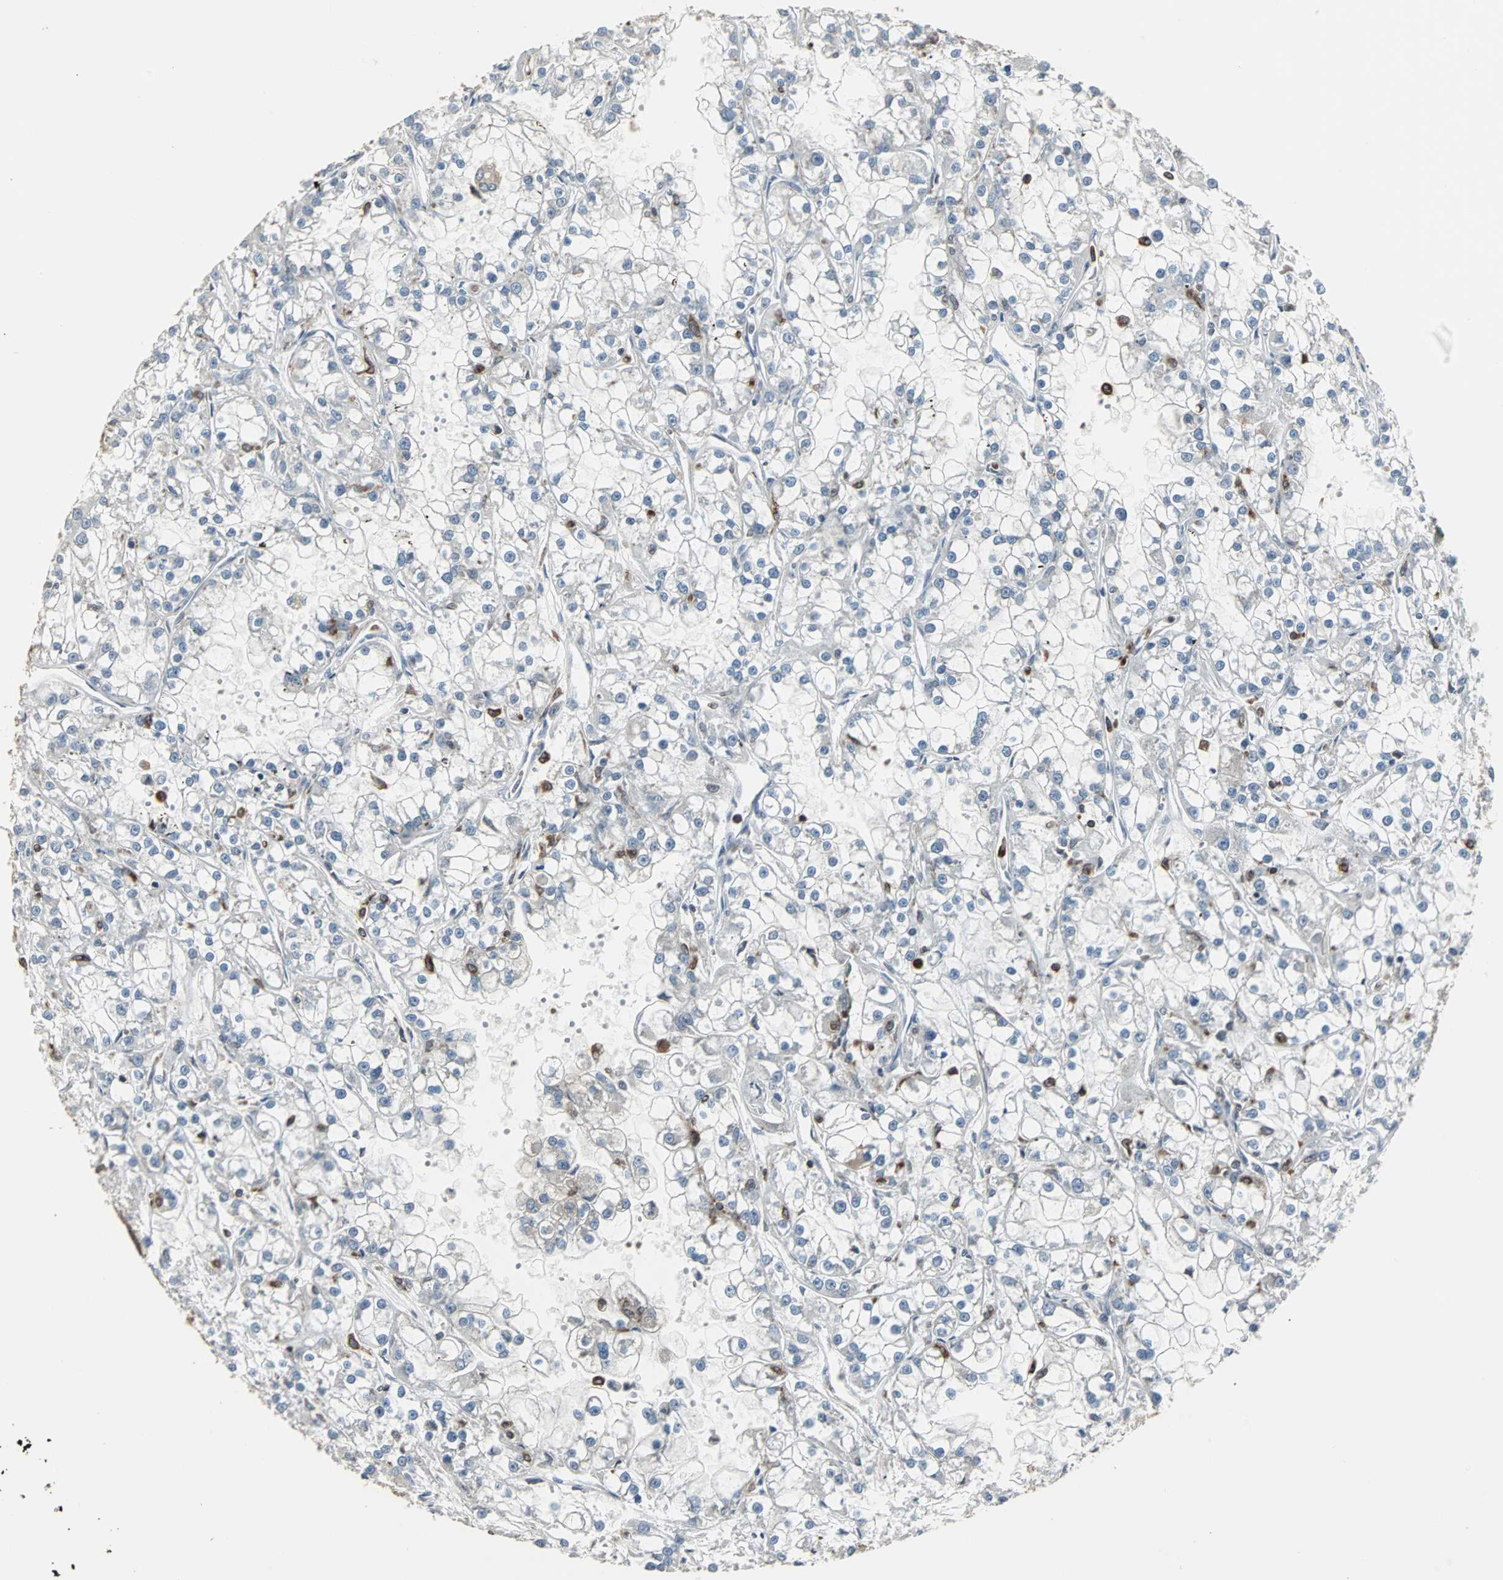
{"staining": {"intensity": "negative", "quantity": "none", "location": "none"}, "tissue": "renal cancer", "cell_type": "Tumor cells", "image_type": "cancer", "snomed": [{"axis": "morphology", "description": "Adenocarcinoma, NOS"}, {"axis": "topography", "description": "Kidney"}], "caption": "Photomicrograph shows no protein expression in tumor cells of renal cancer tissue.", "gene": "LRRFIP1", "patient": {"sex": "female", "age": 52}}